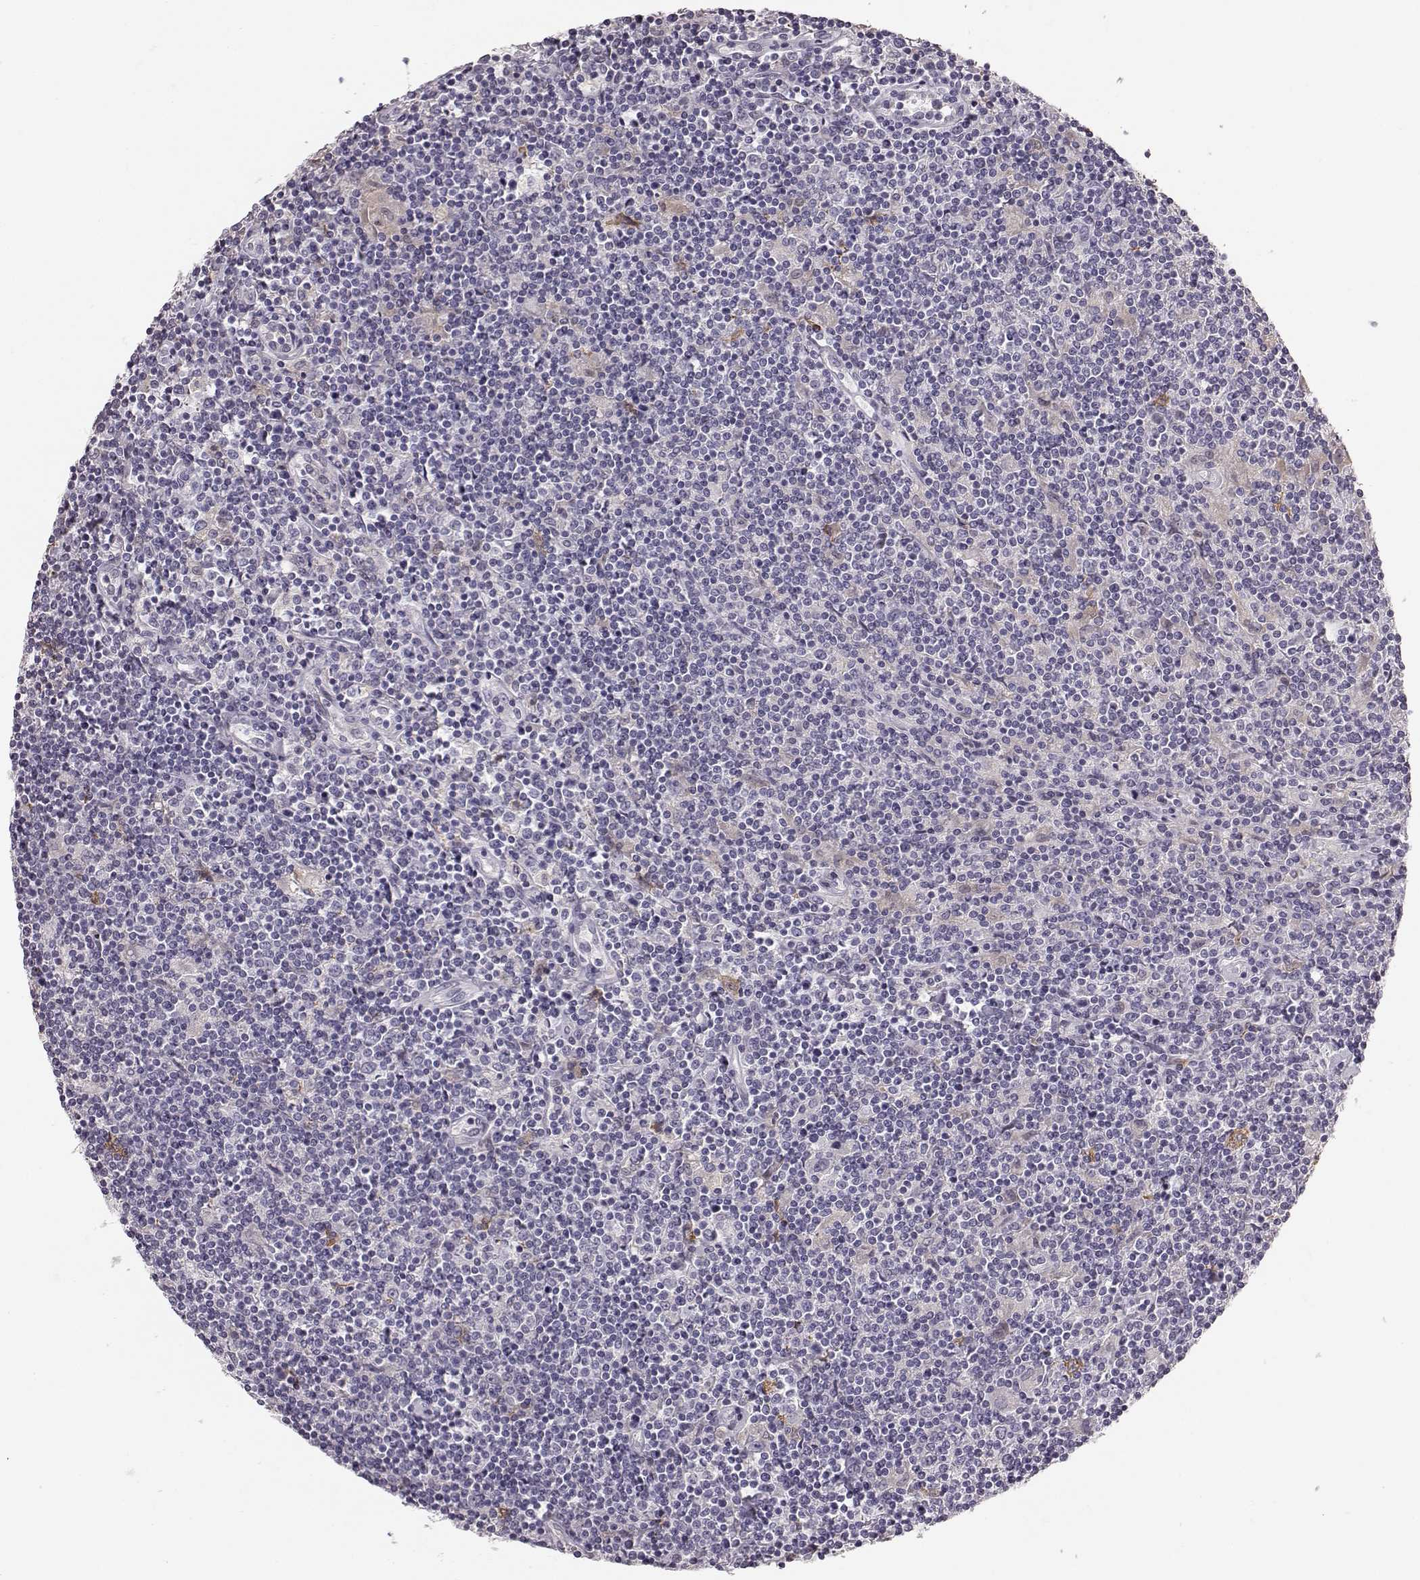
{"staining": {"intensity": "negative", "quantity": "none", "location": "none"}, "tissue": "lymphoma", "cell_type": "Tumor cells", "image_type": "cancer", "snomed": [{"axis": "morphology", "description": "Hodgkin's disease, NOS"}, {"axis": "topography", "description": "Lymph node"}], "caption": "Micrograph shows no protein positivity in tumor cells of lymphoma tissue.", "gene": "GPR50", "patient": {"sex": "male", "age": 40}}